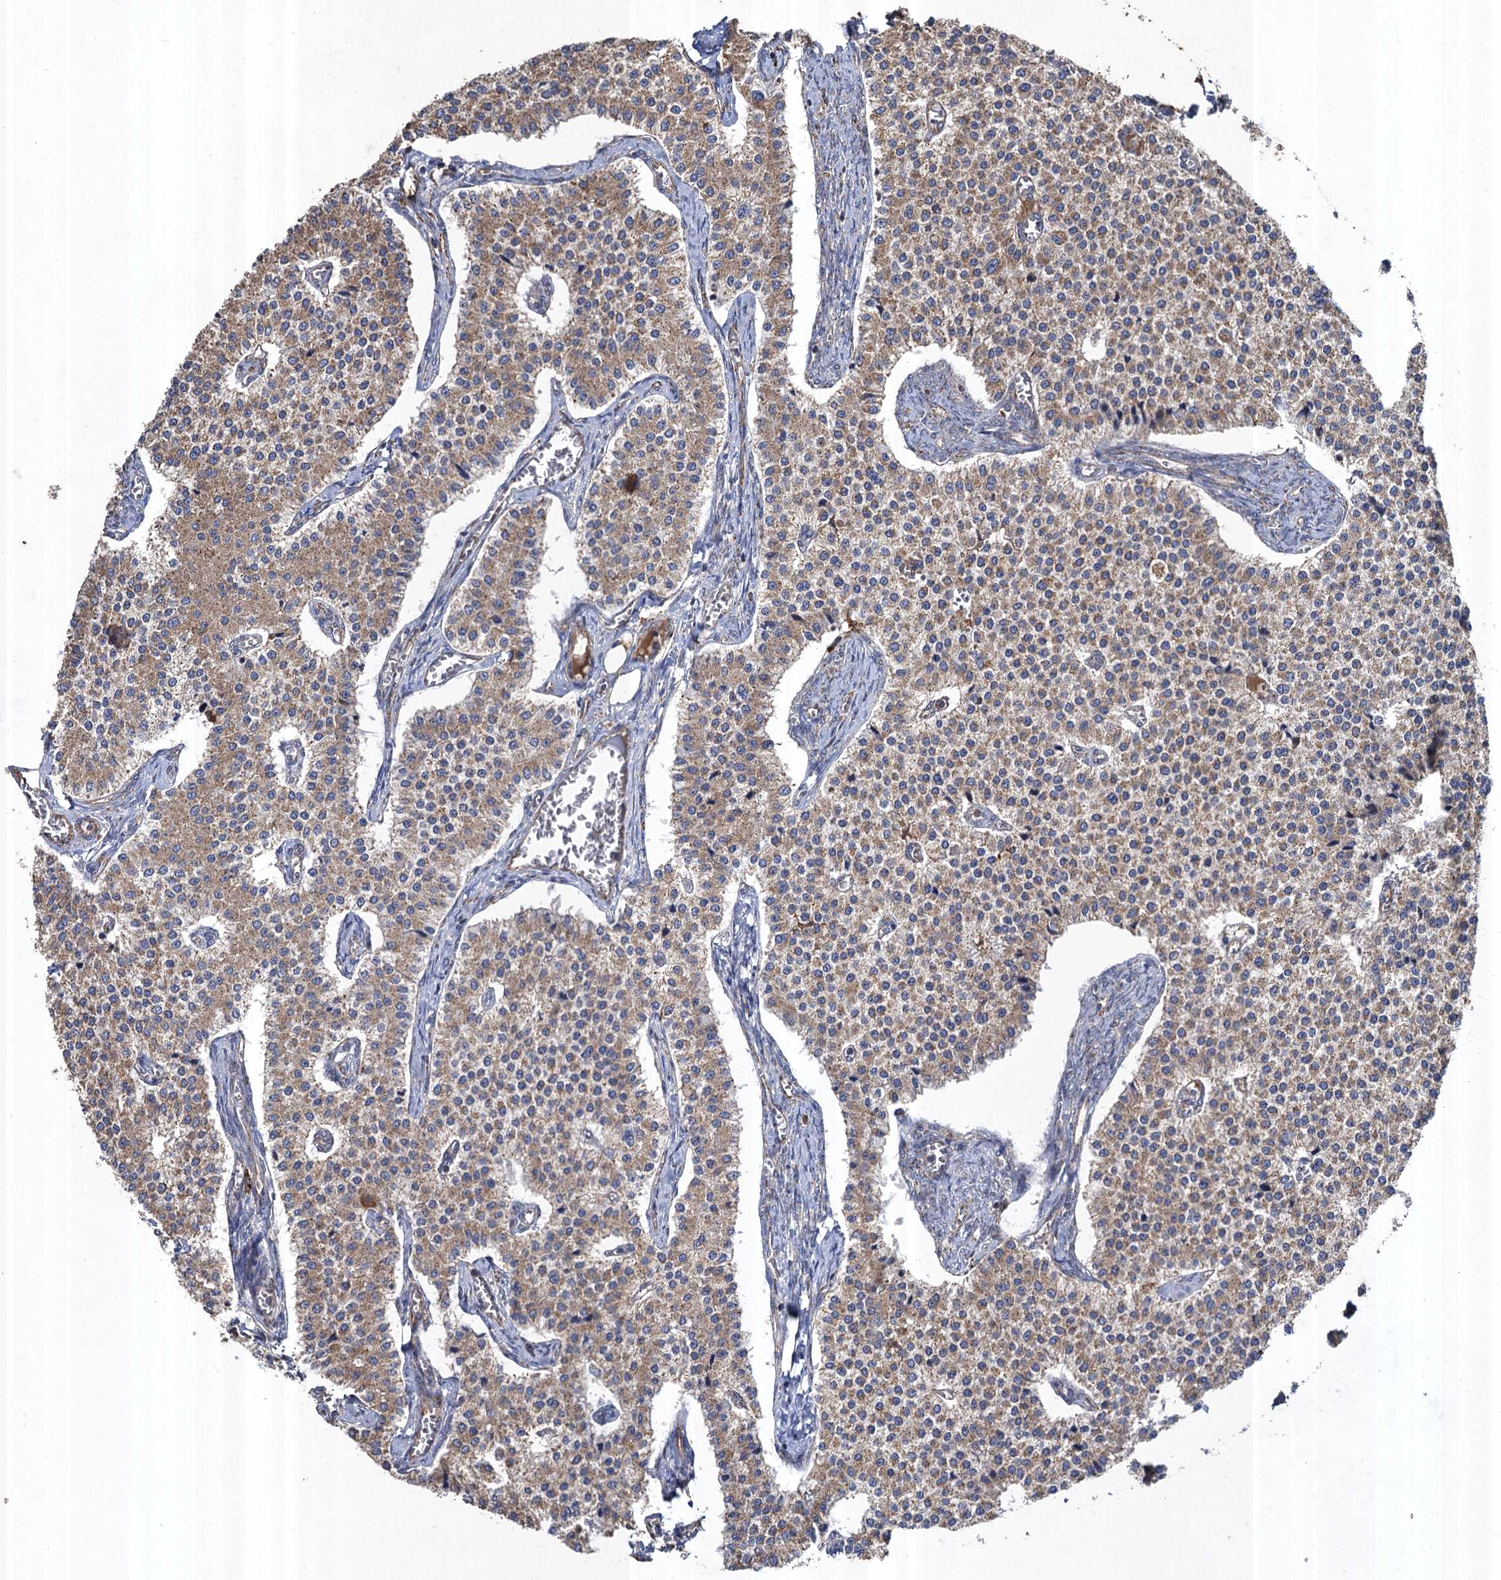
{"staining": {"intensity": "moderate", "quantity": ">75%", "location": "cytoplasmic/membranous"}, "tissue": "carcinoid", "cell_type": "Tumor cells", "image_type": "cancer", "snomed": [{"axis": "morphology", "description": "Carcinoid, malignant, NOS"}, {"axis": "topography", "description": "Colon"}], "caption": "Immunohistochemistry (IHC) photomicrograph of human carcinoid stained for a protein (brown), which displays medium levels of moderate cytoplasmic/membranous expression in approximately >75% of tumor cells.", "gene": "TXNDC11", "patient": {"sex": "female", "age": 52}}